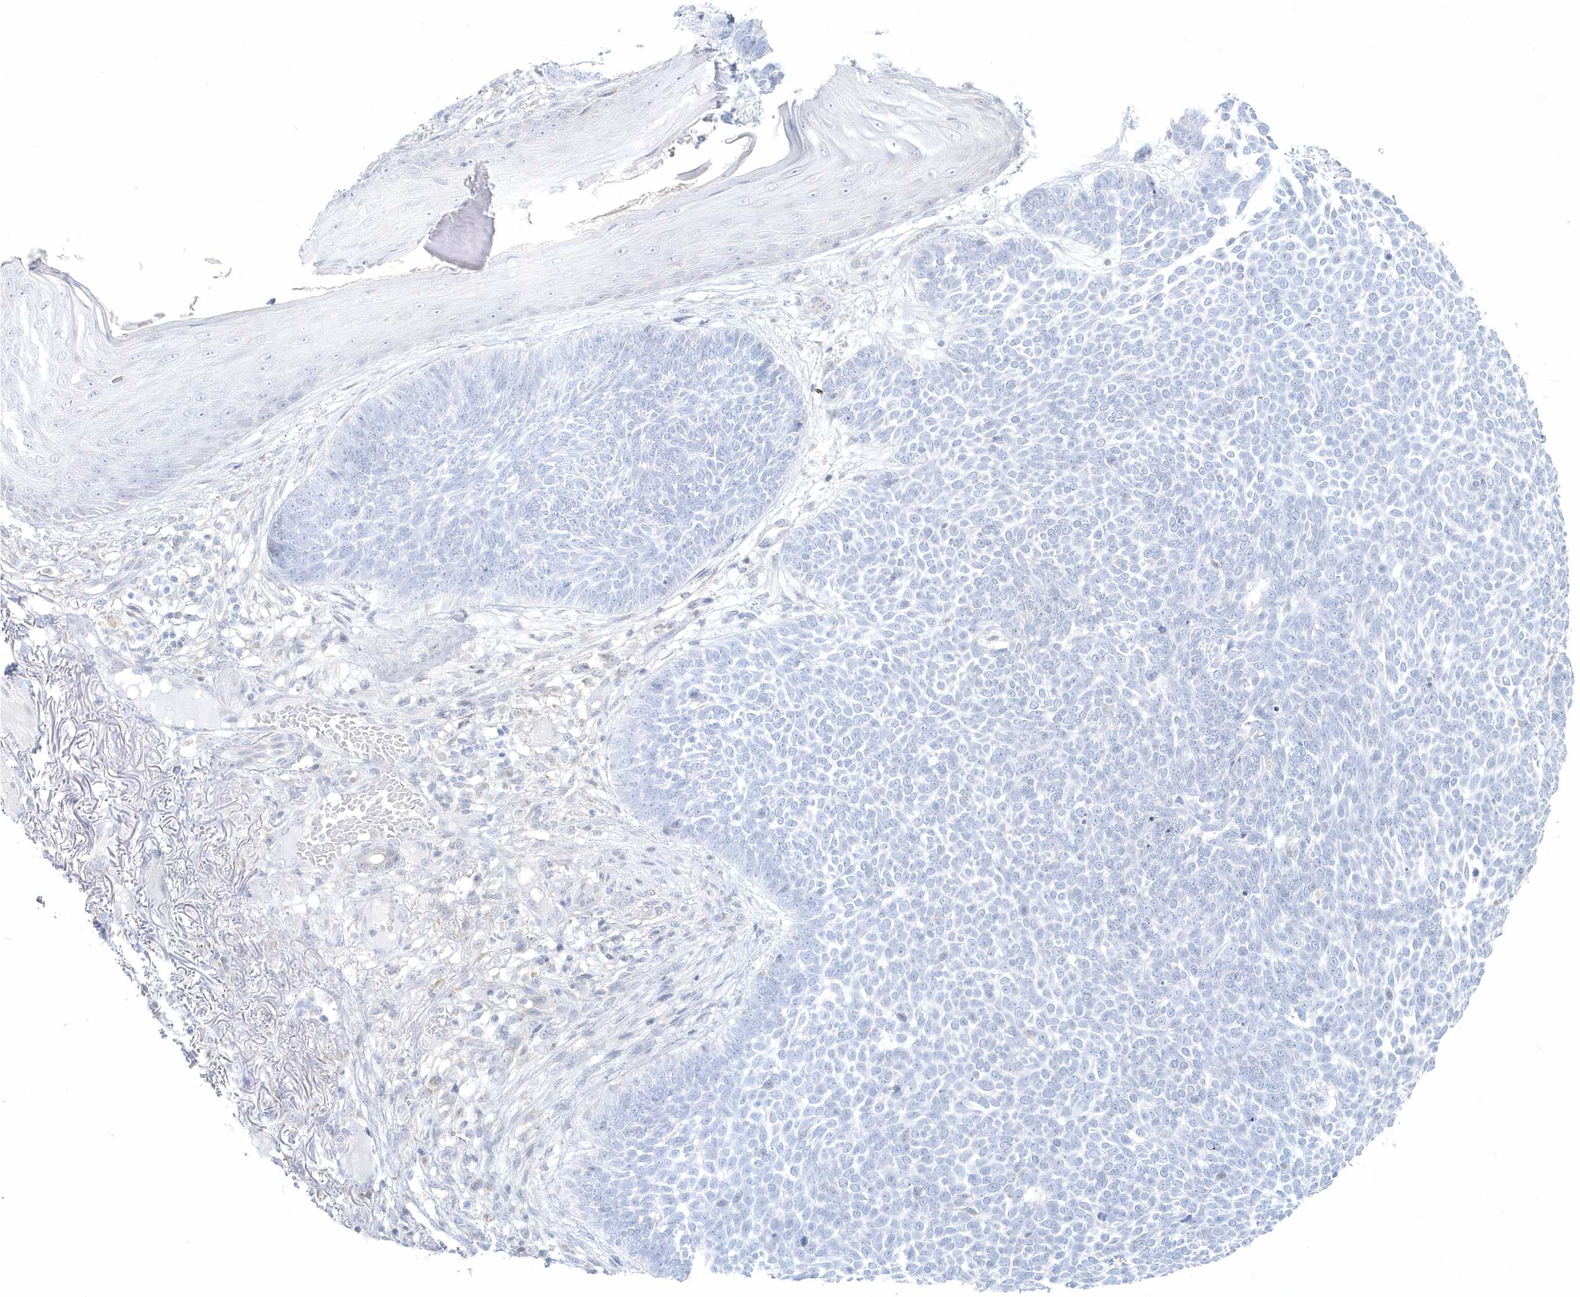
{"staining": {"intensity": "negative", "quantity": "none", "location": "none"}, "tissue": "skin cancer", "cell_type": "Tumor cells", "image_type": "cancer", "snomed": [{"axis": "morphology", "description": "Normal tissue, NOS"}, {"axis": "morphology", "description": "Basal cell carcinoma"}, {"axis": "topography", "description": "Skin"}], "caption": "Immunohistochemical staining of skin basal cell carcinoma shows no significant staining in tumor cells.", "gene": "PCBD1", "patient": {"sex": "male", "age": 64}}